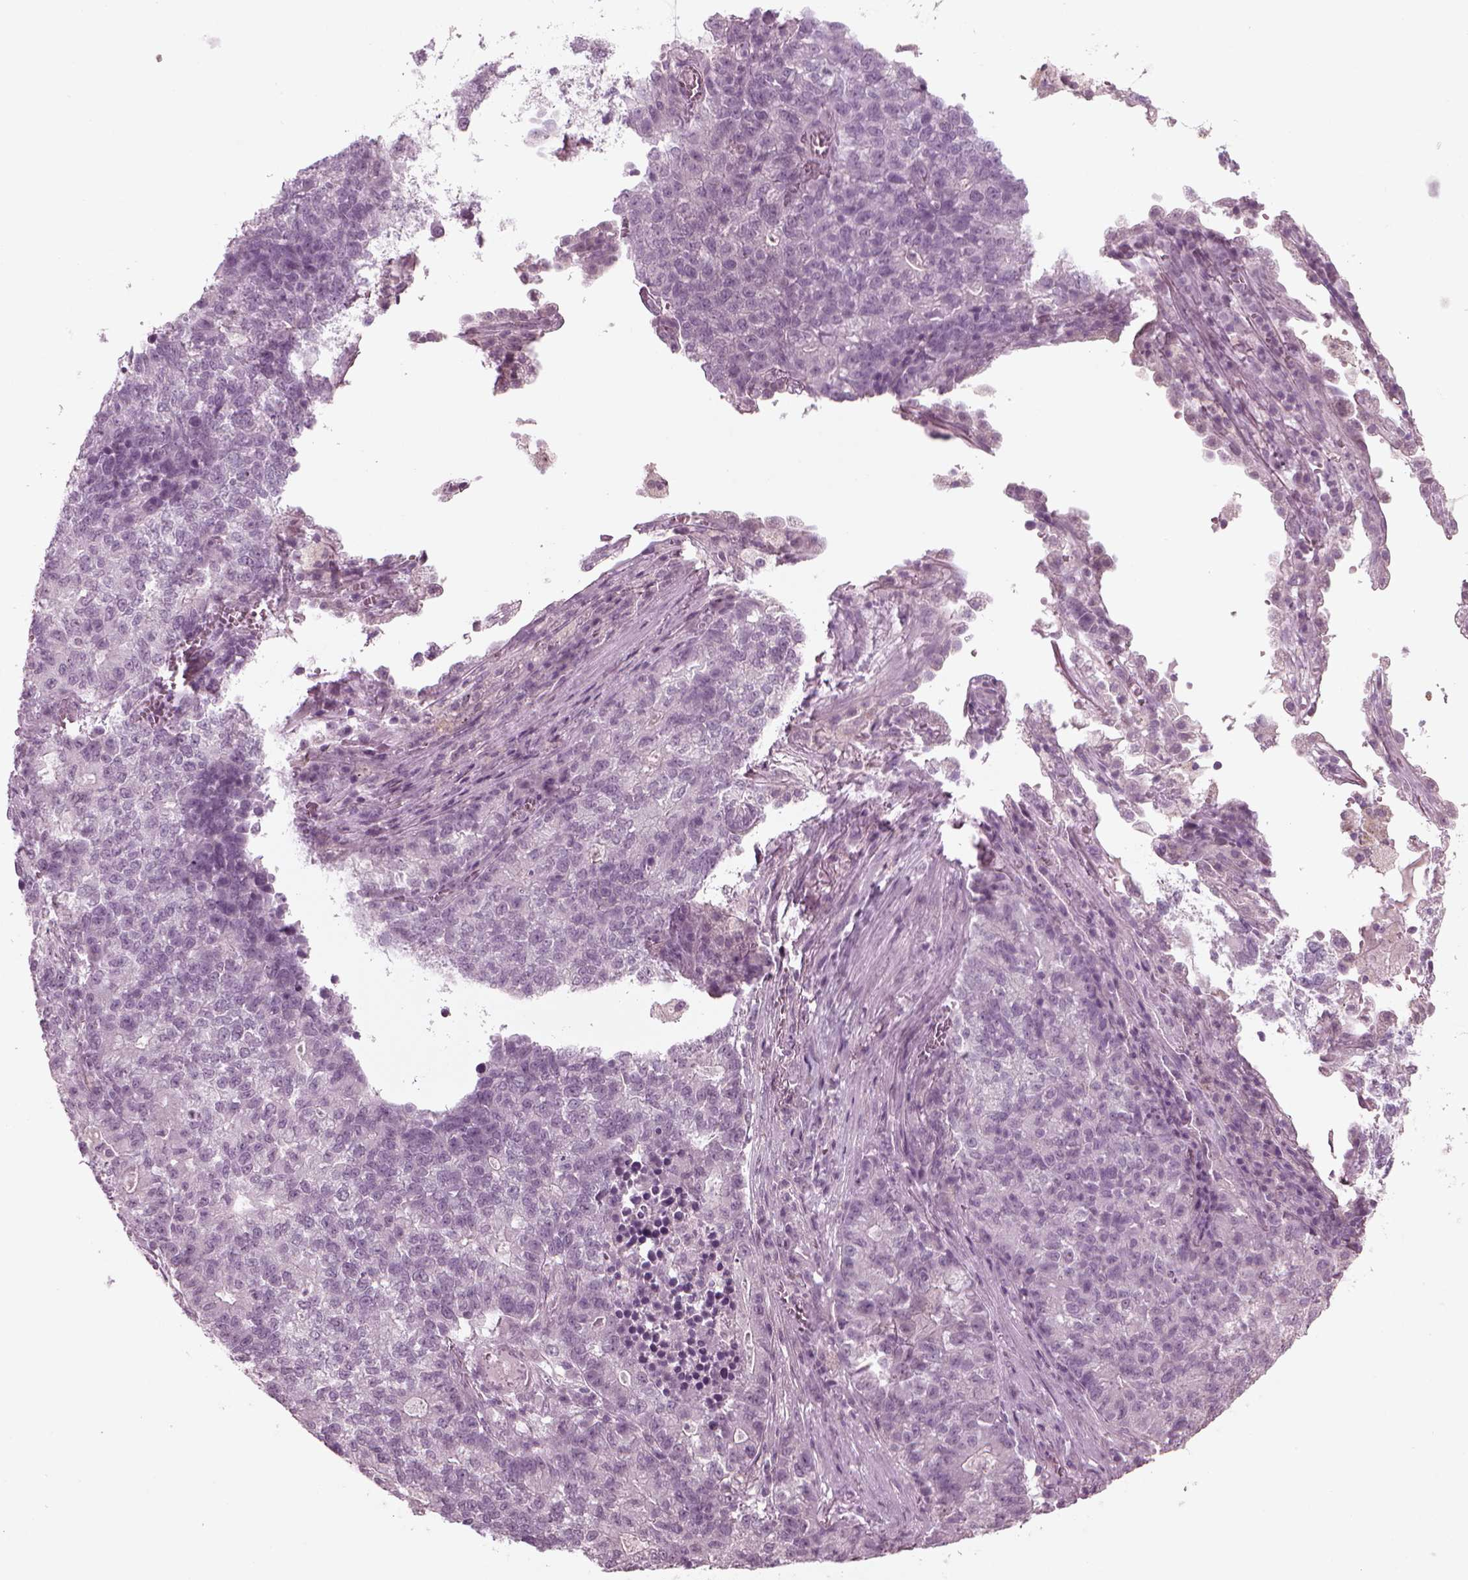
{"staining": {"intensity": "weak", "quantity": "<25%", "location": "cytoplasmic/membranous"}, "tissue": "lung cancer", "cell_type": "Tumor cells", "image_type": "cancer", "snomed": [{"axis": "morphology", "description": "Adenocarcinoma, NOS"}, {"axis": "topography", "description": "Lung"}], "caption": "Tumor cells show no significant positivity in lung cancer.", "gene": "MGAT4D", "patient": {"sex": "male", "age": 57}}